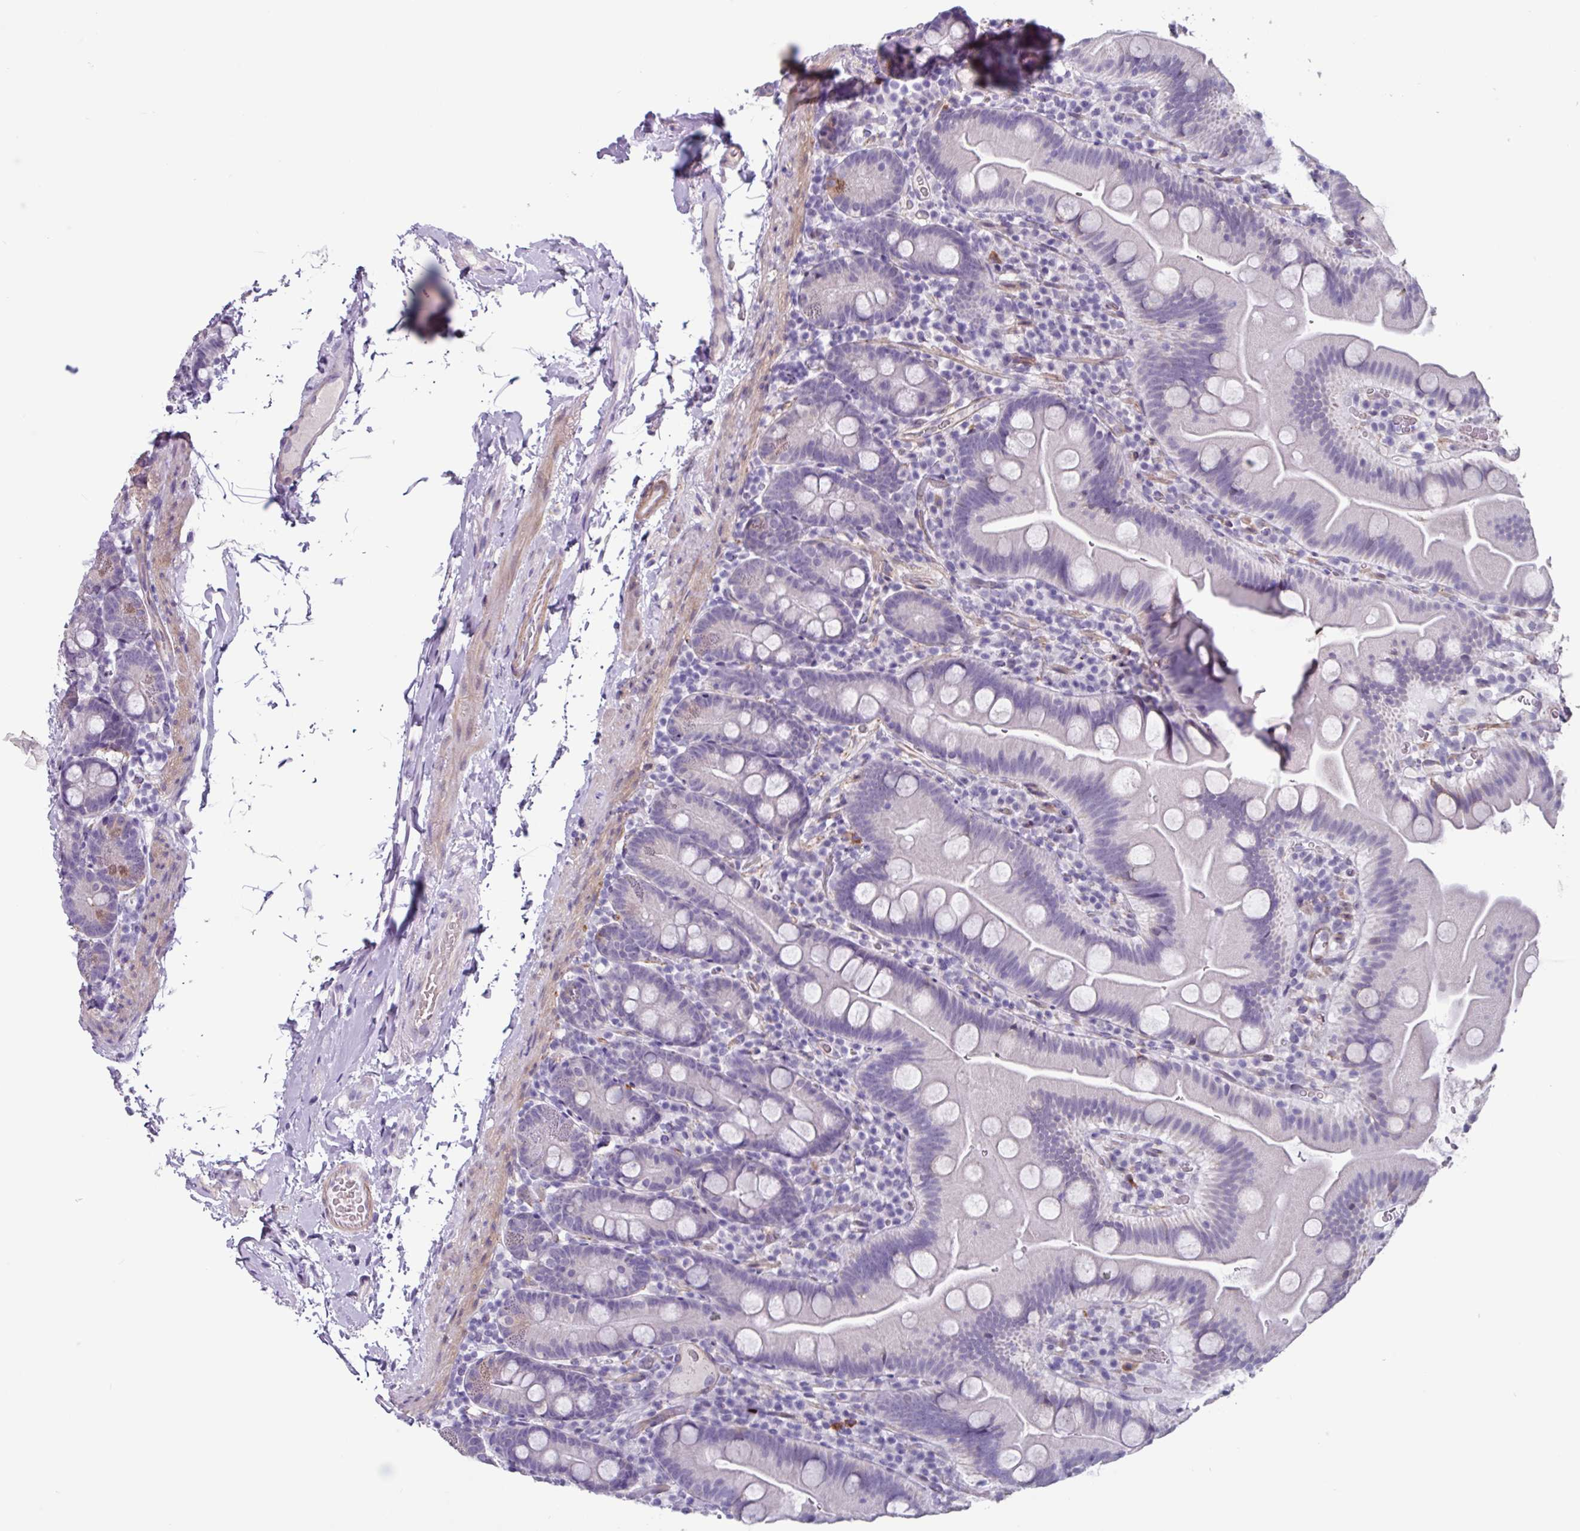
{"staining": {"intensity": "negative", "quantity": "none", "location": "none"}, "tissue": "small intestine", "cell_type": "Glandular cells", "image_type": "normal", "snomed": [{"axis": "morphology", "description": "Normal tissue, NOS"}, {"axis": "topography", "description": "Small intestine"}], "caption": "Small intestine stained for a protein using immunohistochemistry (IHC) exhibits no expression glandular cells.", "gene": "OTX1", "patient": {"sex": "female", "age": 68}}